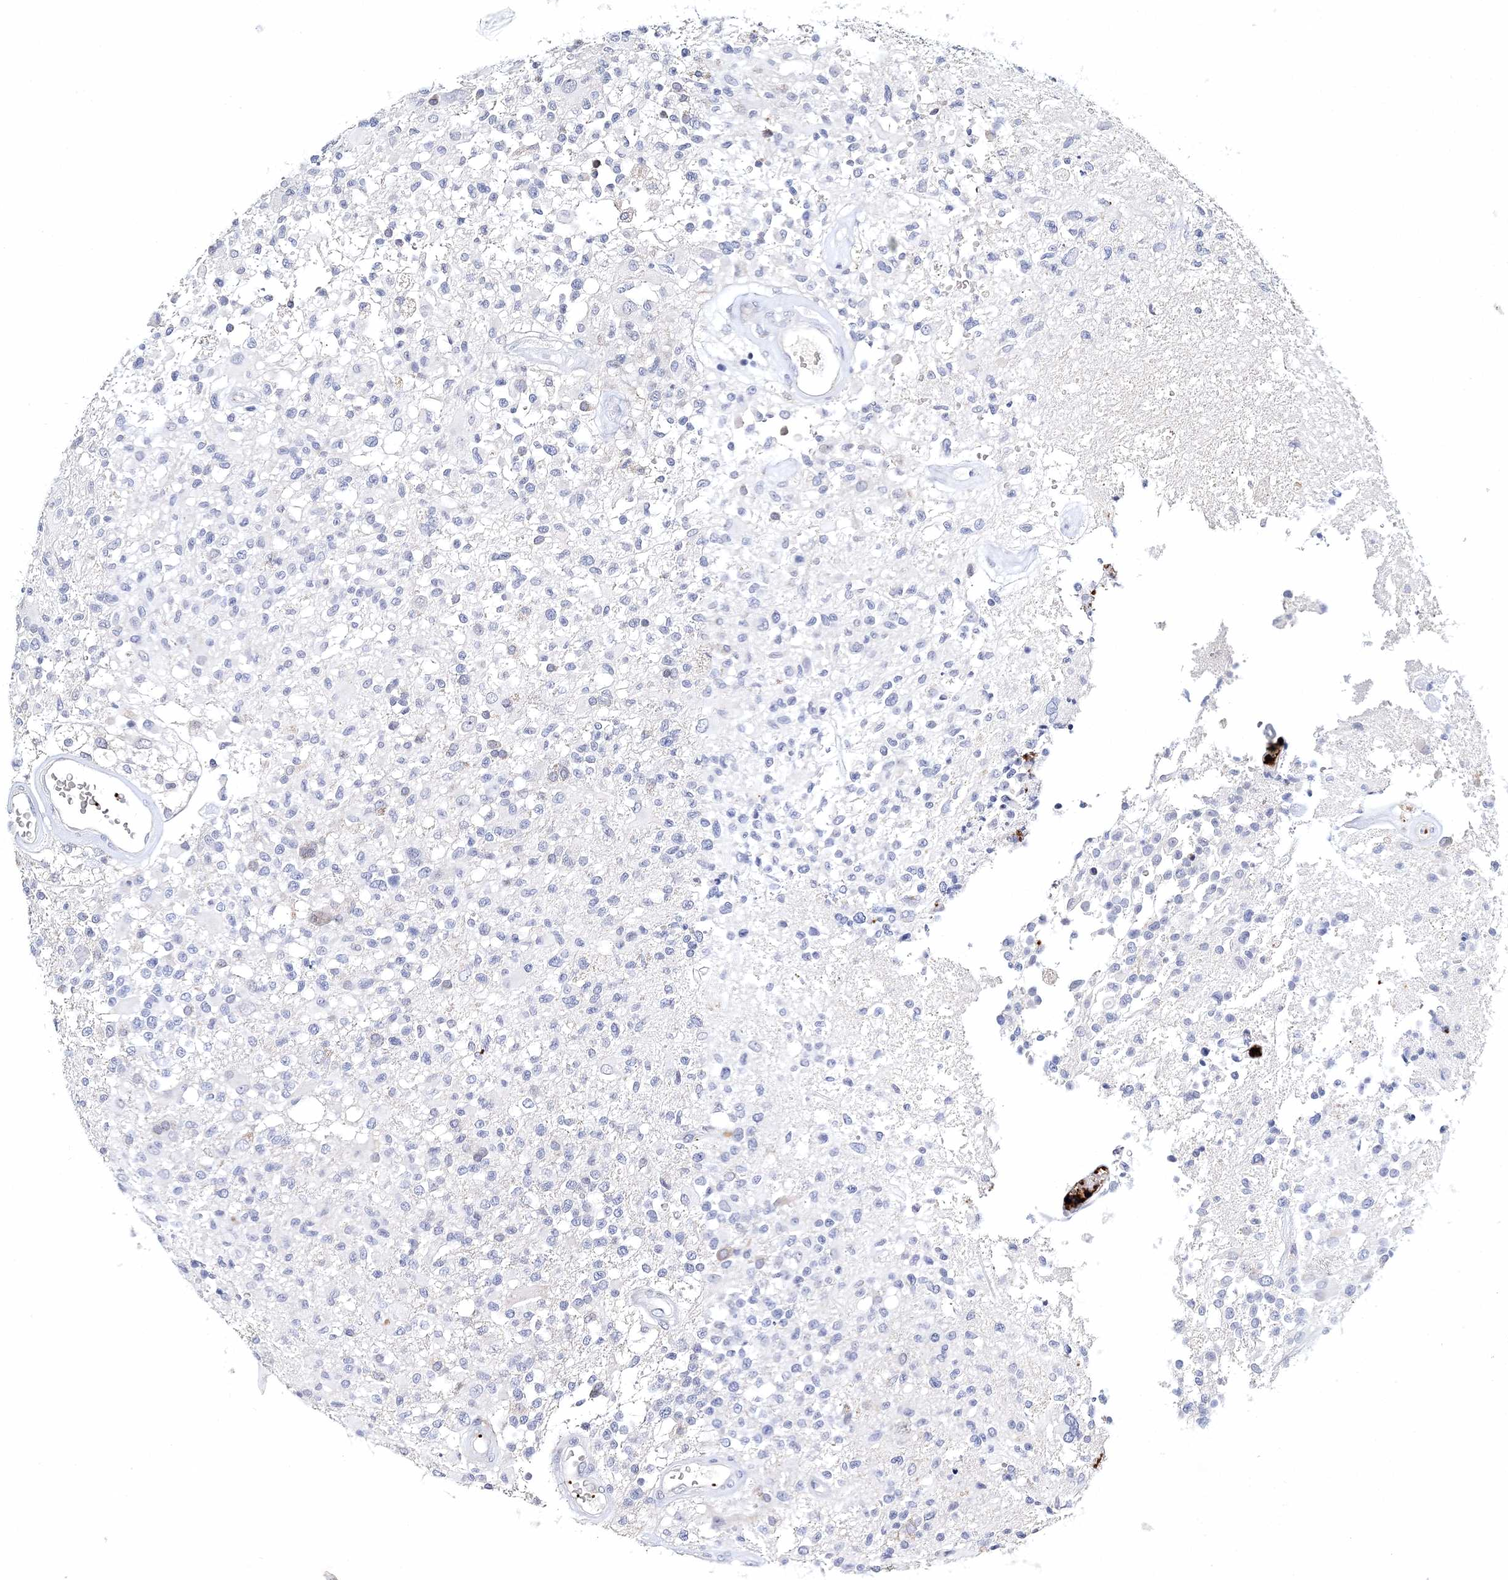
{"staining": {"intensity": "negative", "quantity": "none", "location": "none"}, "tissue": "glioma", "cell_type": "Tumor cells", "image_type": "cancer", "snomed": [{"axis": "morphology", "description": "Glioma, malignant, High grade"}, {"axis": "morphology", "description": "Glioblastoma, NOS"}, {"axis": "topography", "description": "Brain"}], "caption": "Human glioma stained for a protein using IHC displays no positivity in tumor cells.", "gene": "MYOZ2", "patient": {"sex": "male", "age": 60}}